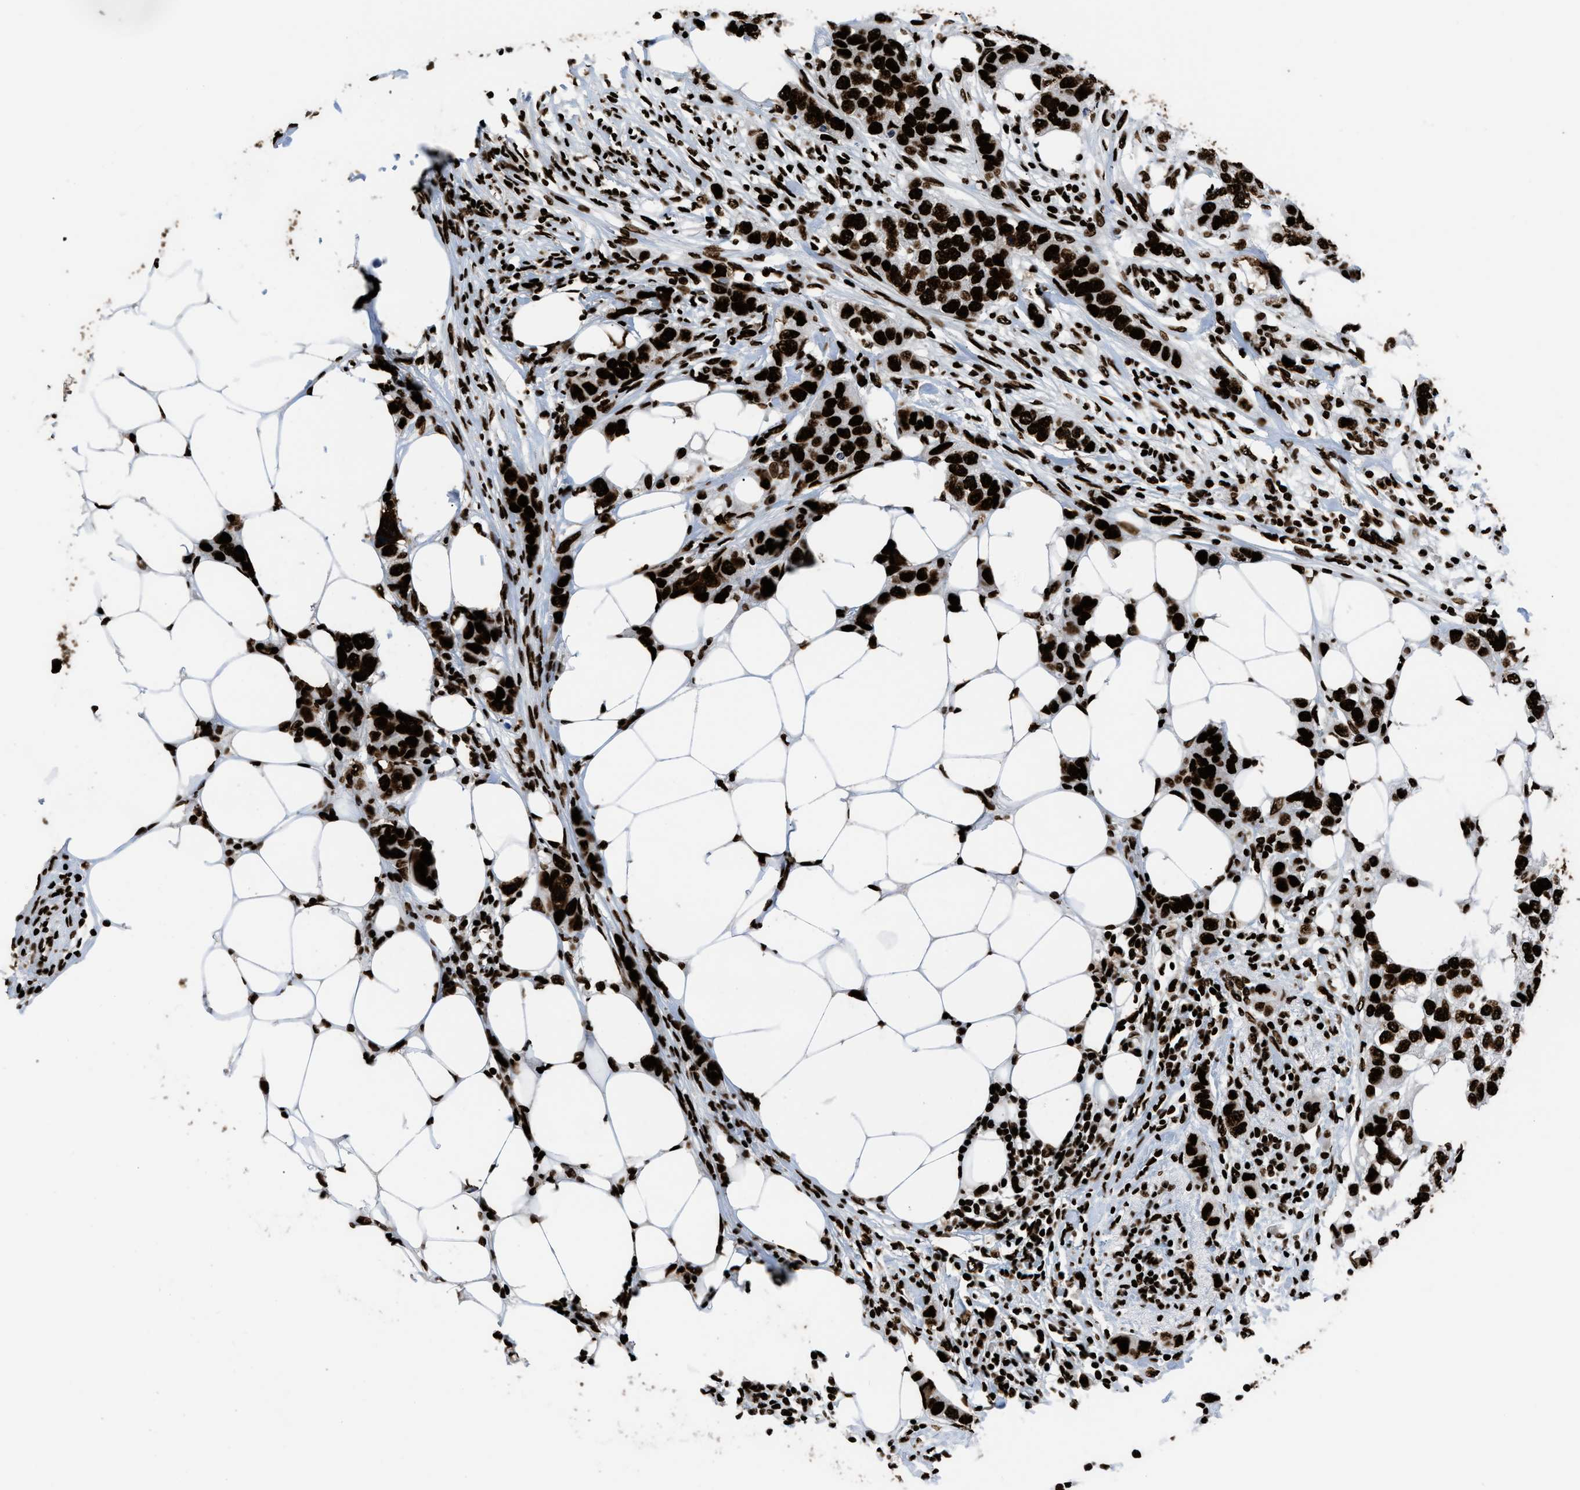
{"staining": {"intensity": "strong", "quantity": ">75%", "location": "nuclear"}, "tissue": "breast cancer", "cell_type": "Tumor cells", "image_type": "cancer", "snomed": [{"axis": "morphology", "description": "Duct carcinoma"}, {"axis": "topography", "description": "Breast"}], "caption": "DAB (3,3'-diaminobenzidine) immunohistochemical staining of breast cancer demonstrates strong nuclear protein staining in approximately >75% of tumor cells. The staining is performed using DAB (3,3'-diaminobenzidine) brown chromogen to label protein expression. The nuclei are counter-stained blue using hematoxylin.", "gene": "HNRNPM", "patient": {"sex": "female", "age": 50}}